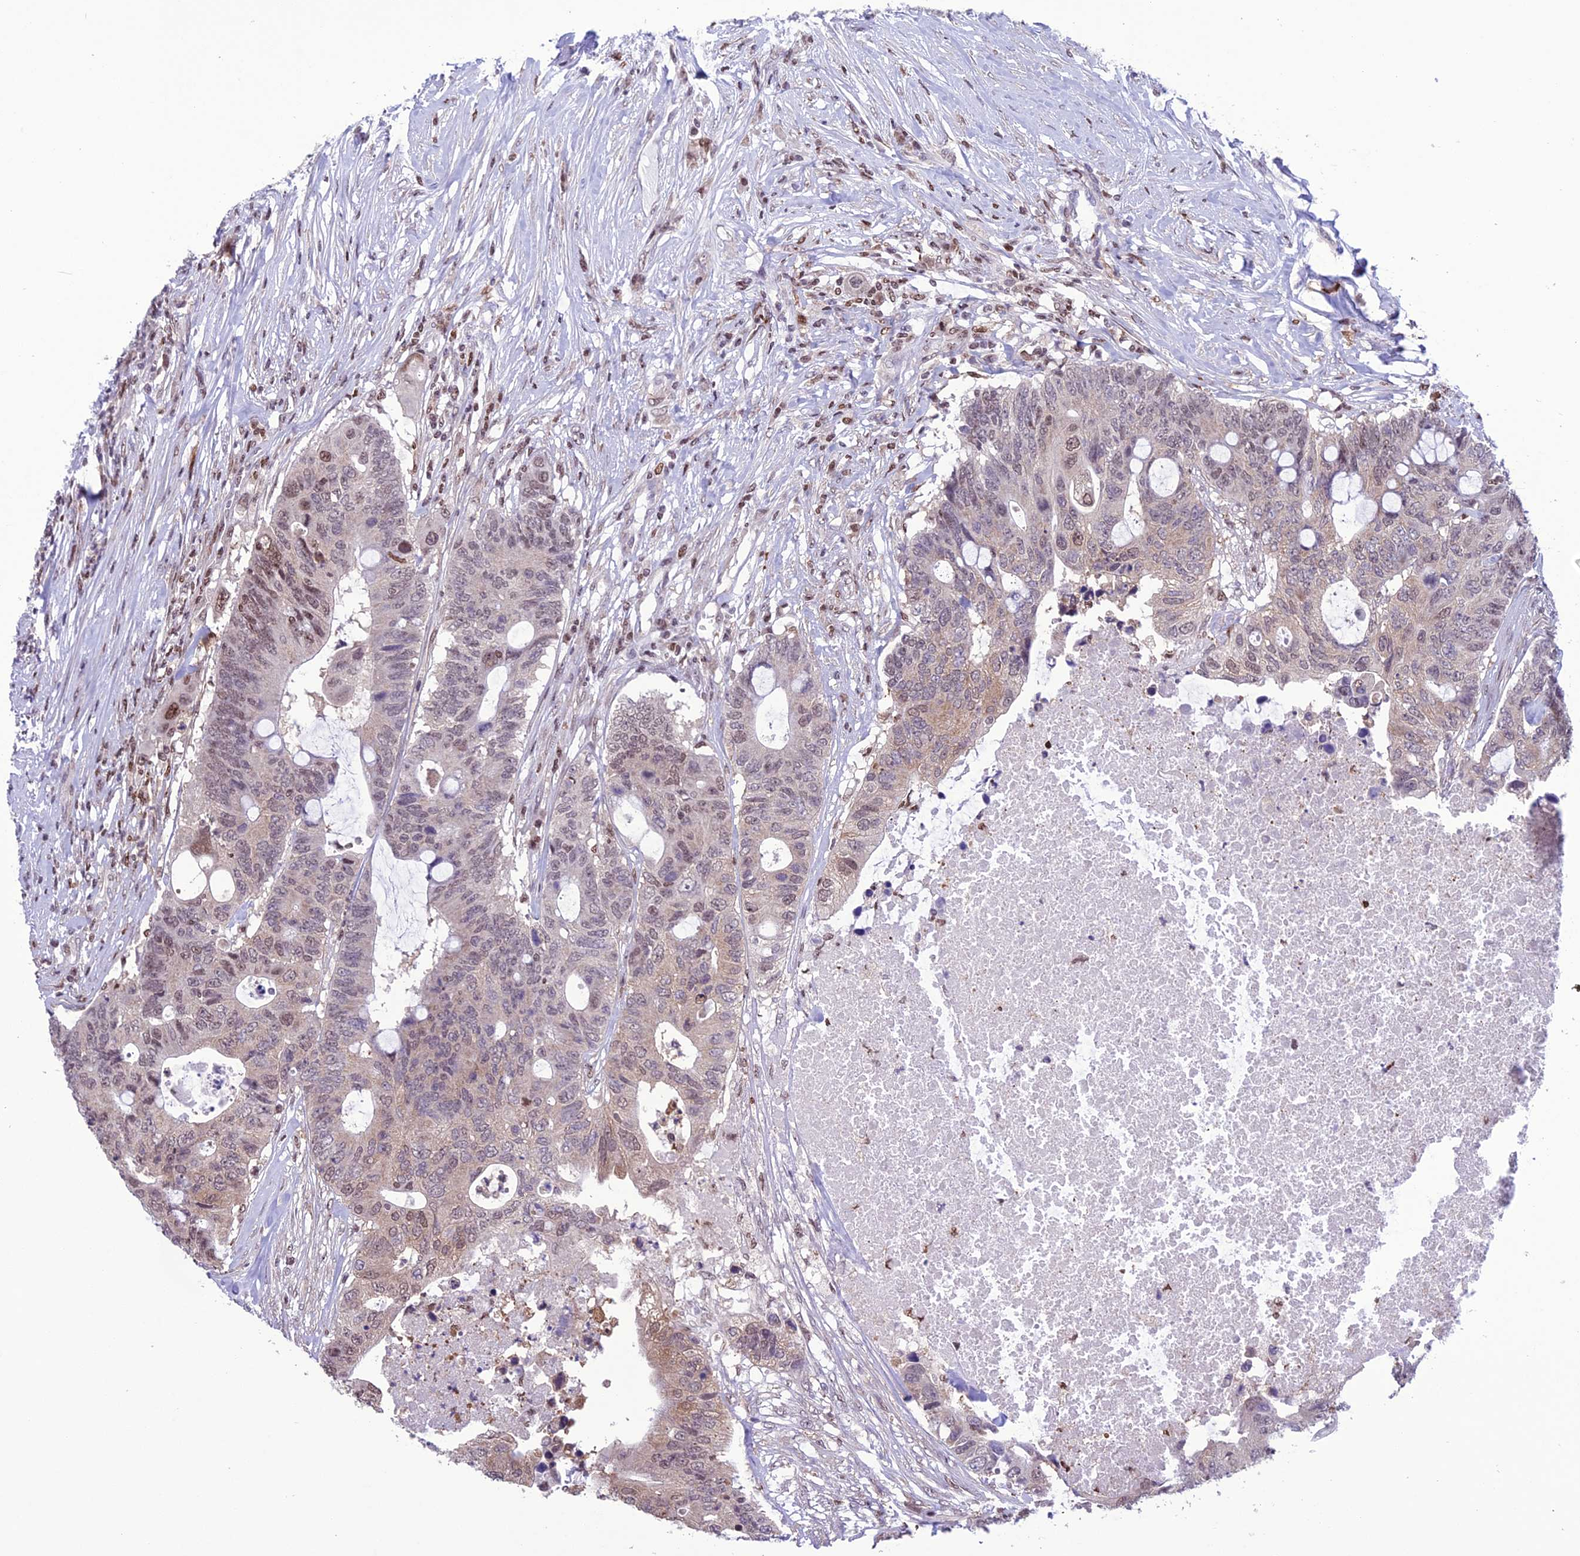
{"staining": {"intensity": "moderate", "quantity": "<25%", "location": "nuclear"}, "tissue": "colorectal cancer", "cell_type": "Tumor cells", "image_type": "cancer", "snomed": [{"axis": "morphology", "description": "Adenocarcinoma, NOS"}, {"axis": "topography", "description": "Colon"}], "caption": "This is an image of immunohistochemistry staining of colorectal cancer, which shows moderate positivity in the nuclear of tumor cells.", "gene": "MIS12", "patient": {"sex": "male", "age": 71}}